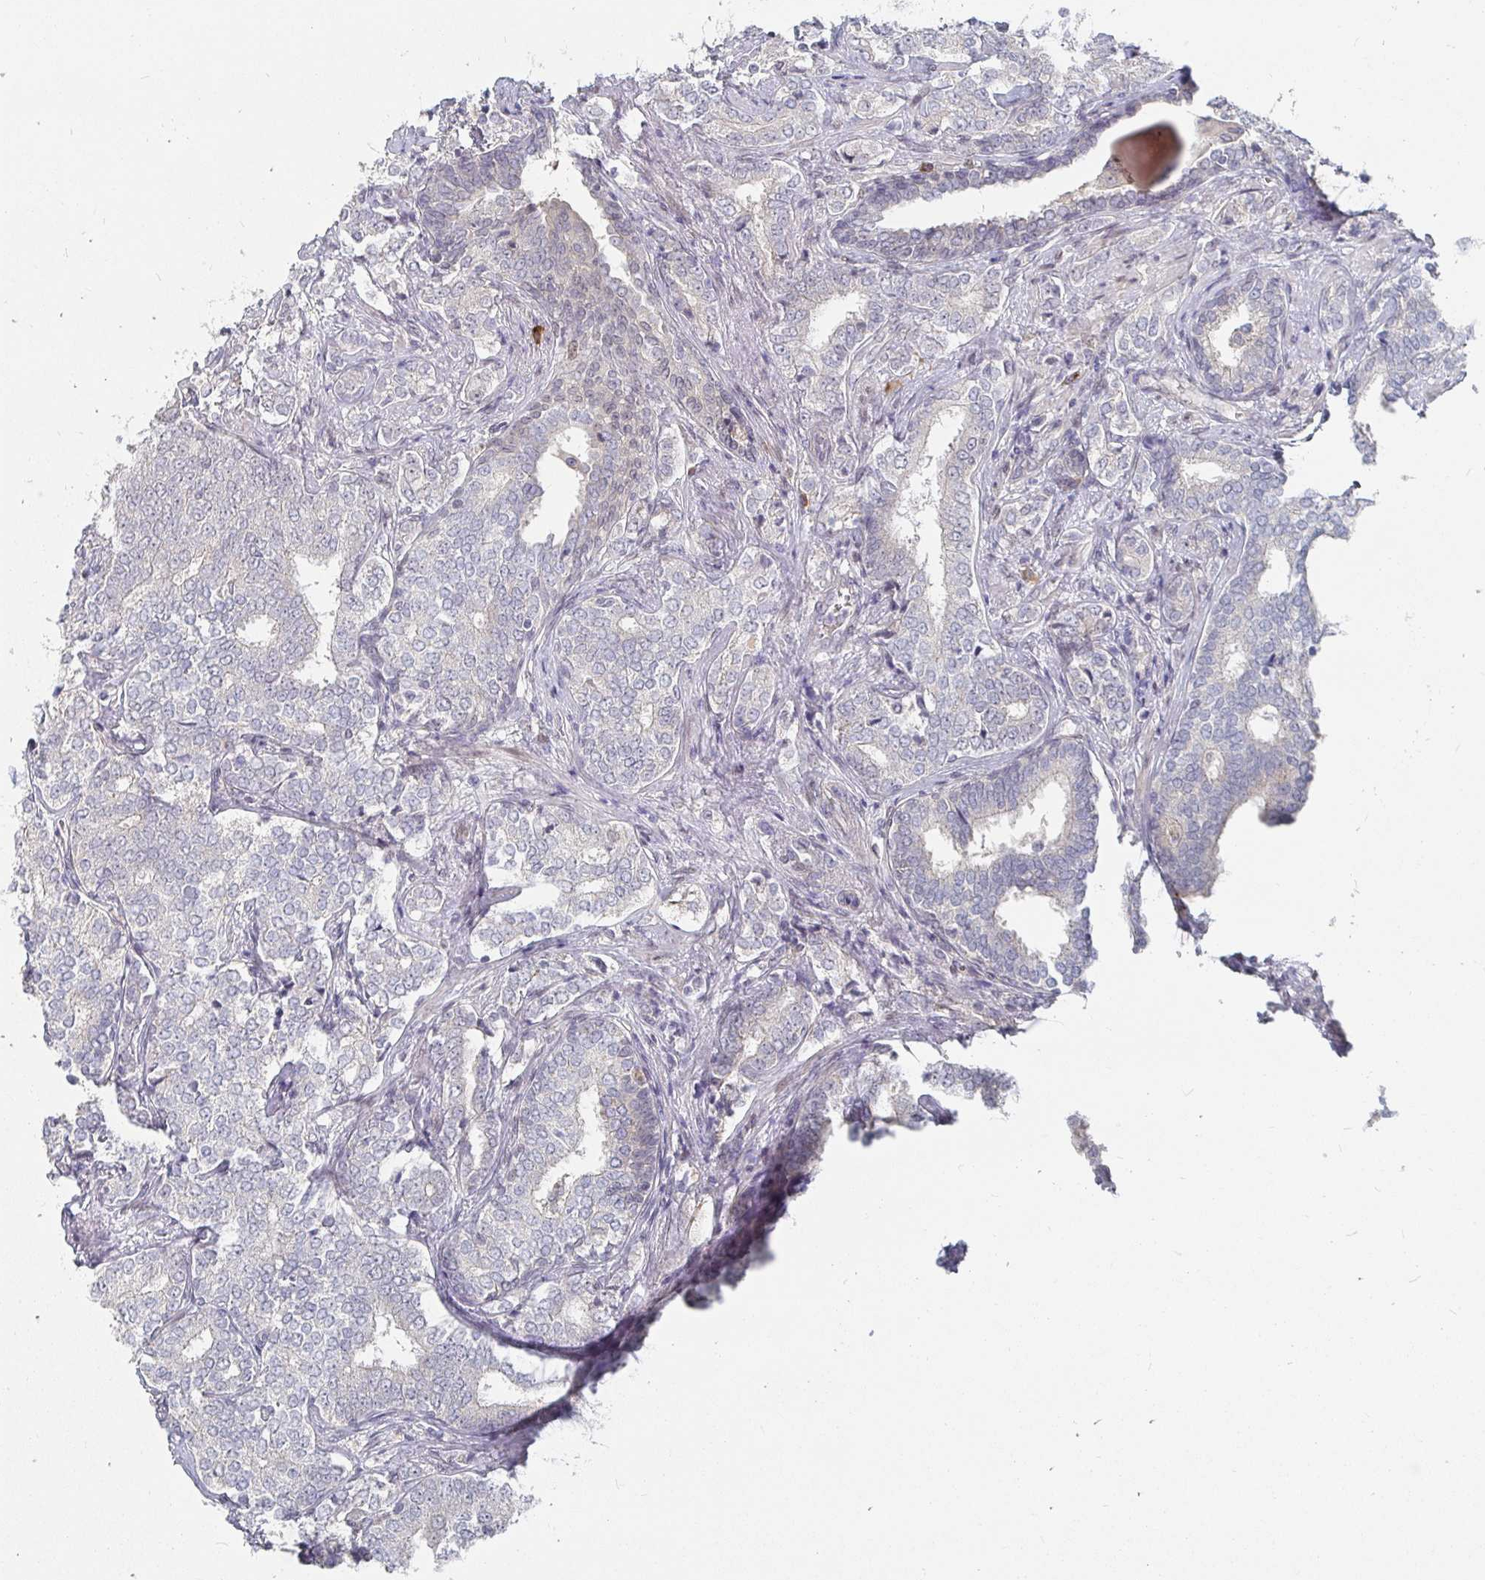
{"staining": {"intensity": "negative", "quantity": "none", "location": "none"}, "tissue": "prostate cancer", "cell_type": "Tumor cells", "image_type": "cancer", "snomed": [{"axis": "morphology", "description": "Adenocarcinoma, High grade"}, {"axis": "topography", "description": "Prostate"}], "caption": "Immunohistochemical staining of prostate high-grade adenocarcinoma displays no significant staining in tumor cells.", "gene": "MEIS1", "patient": {"sex": "male", "age": 72}}